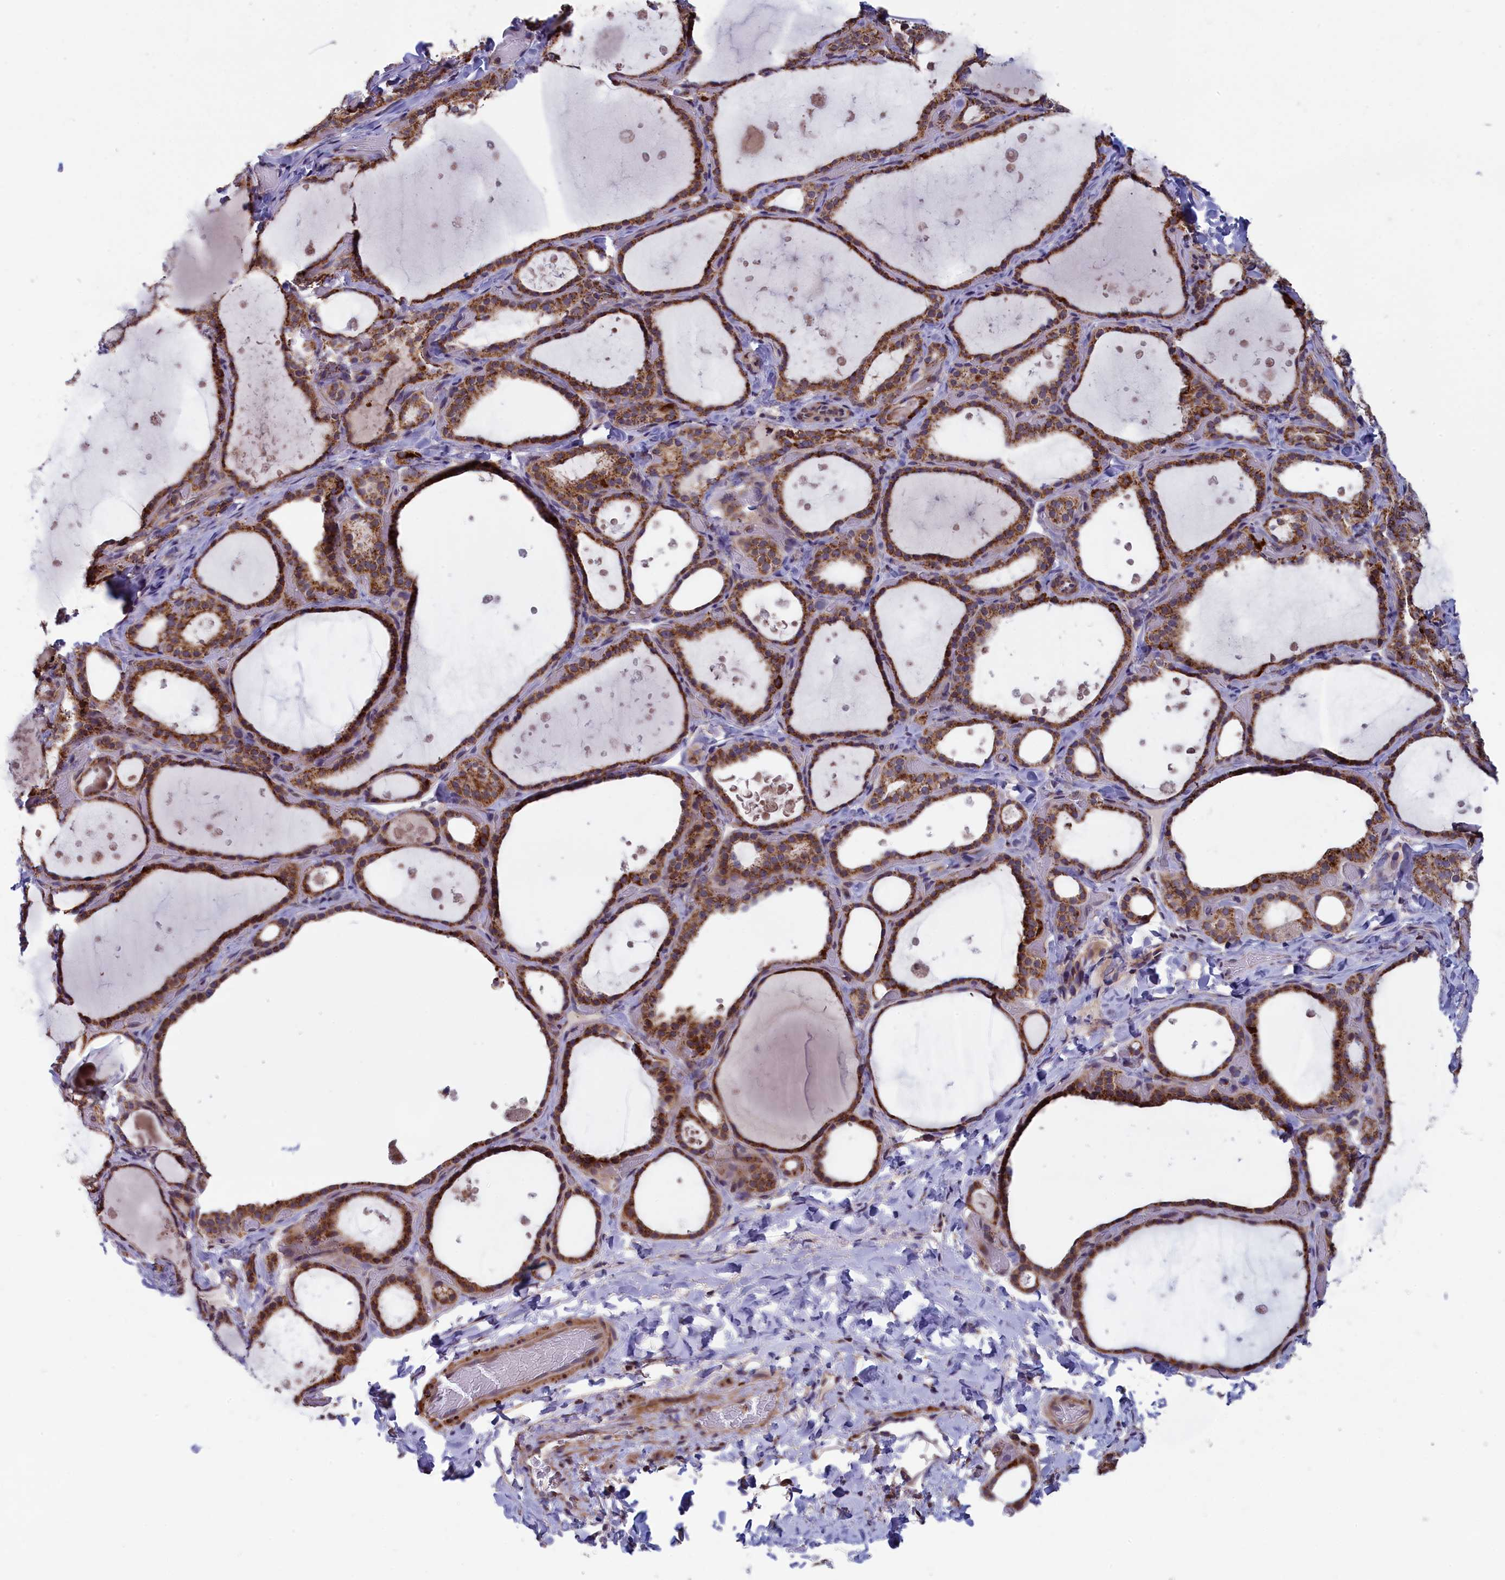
{"staining": {"intensity": "moderate", "quantity": ">75%", "location": "cytoplasmic/membranous"}, "tissue": "thyroid gland", "cell_type": "Glandular cells", "image_type": "normal", "snomed": [{"axis": "morphology", "description": "Normal tissue, NOS"}, {"axis": "topography", "description": "Thyroid gland"}], "caption": "IHC micrograph of normal thyroid gland stained for a protein (brown), which displays medium levels of moderate cytoplasmic/membranous staining in approximately >75% of glandular cells.", "gene": "TIMM44", "patient": {"sex": "female", "age": 44}}